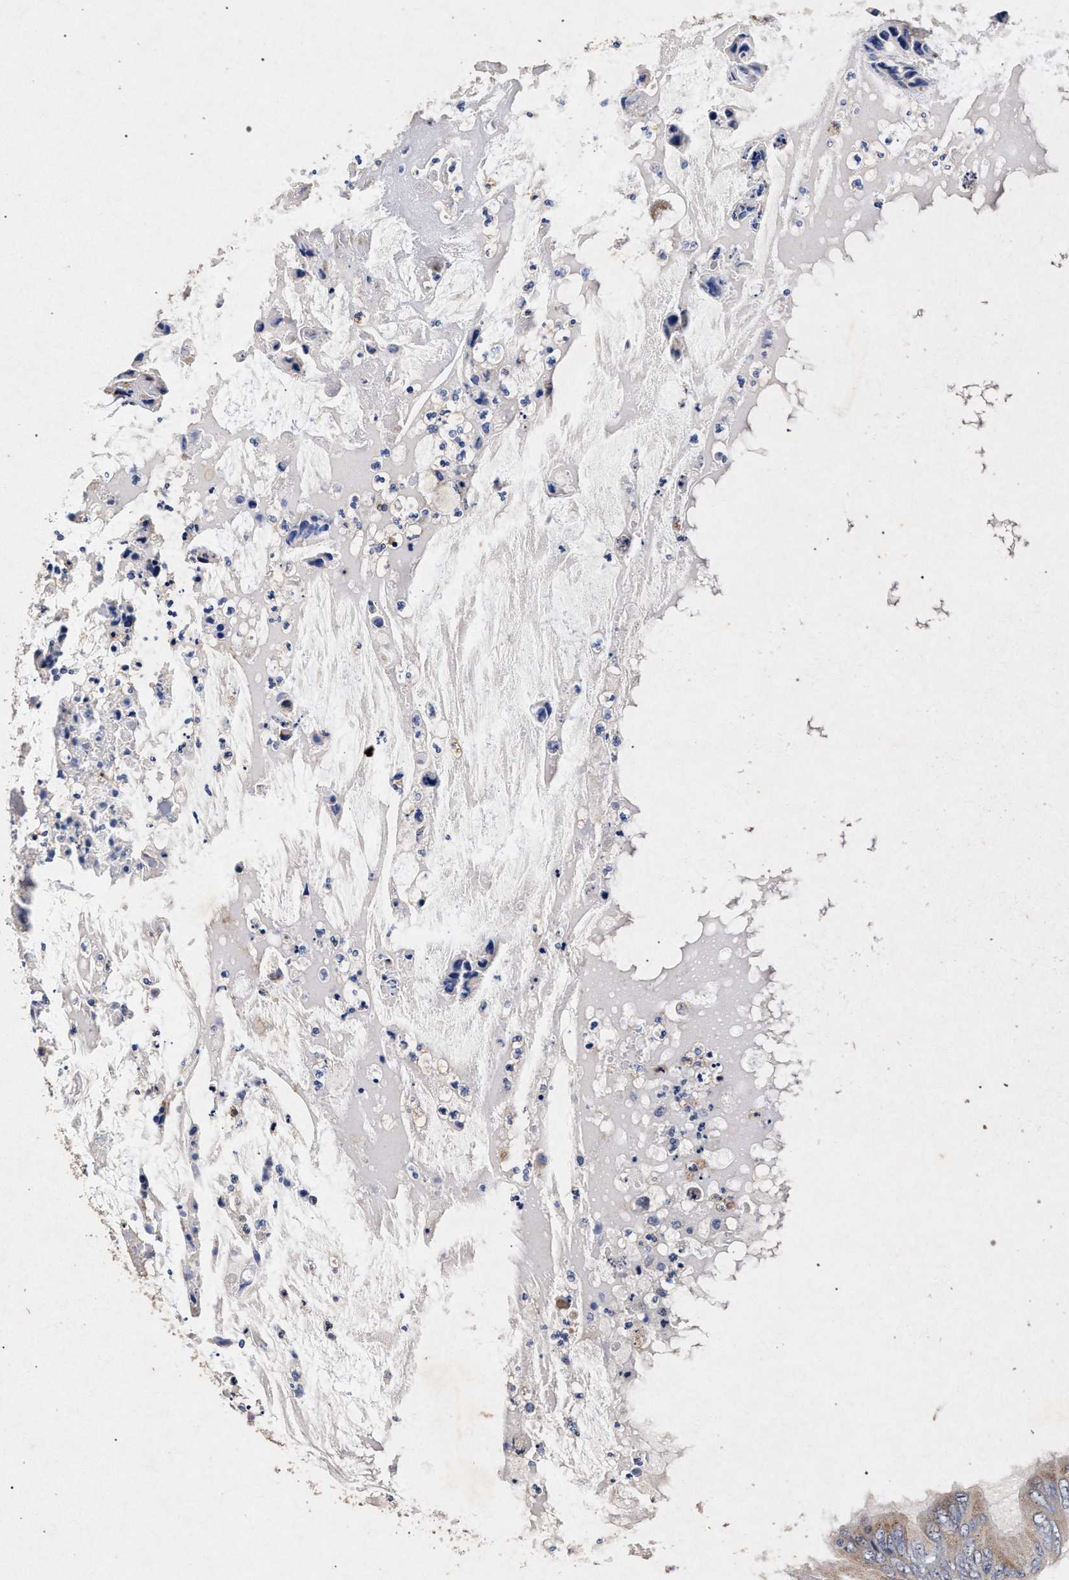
{"staining": {"intensity": "weak", "quantity": ">75%", "location": "cytoplasmic/membranous"}, "tissue": "colorectal cancer", "cell_type": "Tumor cells", "image_type": "cancer", "snomed": [{"axis": "morphology", "description": "Normal tissue, NOS"}, {"axis": "morphology", "description": "Adenocarcinoma, NOS"}, {"axis": "topography", "description": "Rectum"}, {"axis": "topography", "description": "Peripheral nerve tissue"}], "caption": "Colorectal cancer (adenocarcinoma) stained with a brown dye exhibits weak cytoplasmic/membranous positive staining in approximately >75% of tumor cells.", "gene": "ATP1A2", "patient": {"sex": "female", "age": 77}}